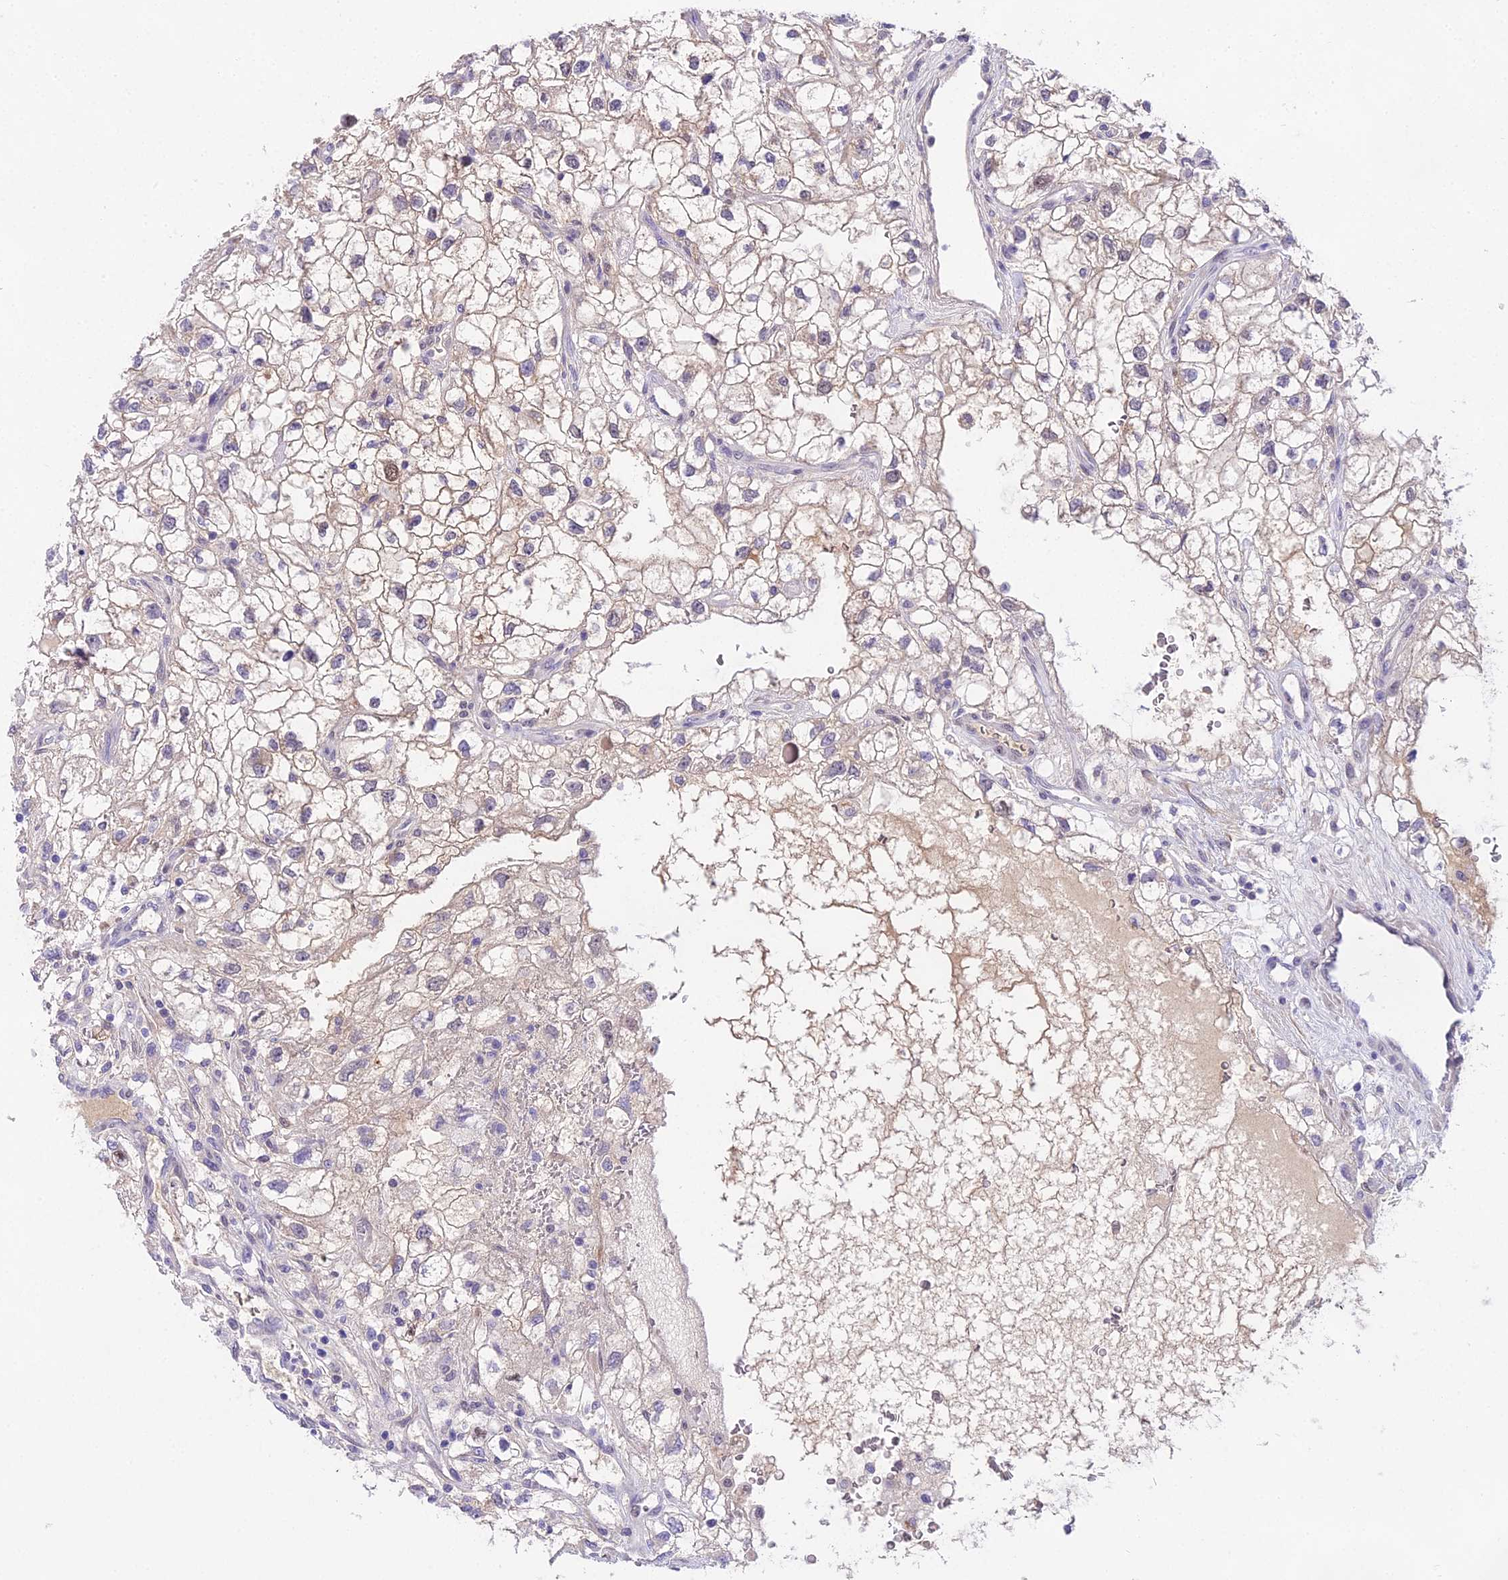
{"staining": {"intensity": "weak", "quantity": "<25%", "location": "nuclear"}, "tissue": "renal cancer", "cell_type": "Tumor cells", "image_type": "cancer", "snomed": [{"axis": "morphology", "description": "Adenocarcinoma, NOS"}, {"axis": "topography", "description": "Kidney"}], "caption": "Micrograph shows no protein staining in tumor cells of renal adenocarcinoma tissue. (Brightfield microscopy of DAB immunohistochemistry at high magnification).", "gene": "MAT2A", "patient": {"sex": "male", "age": 59}}